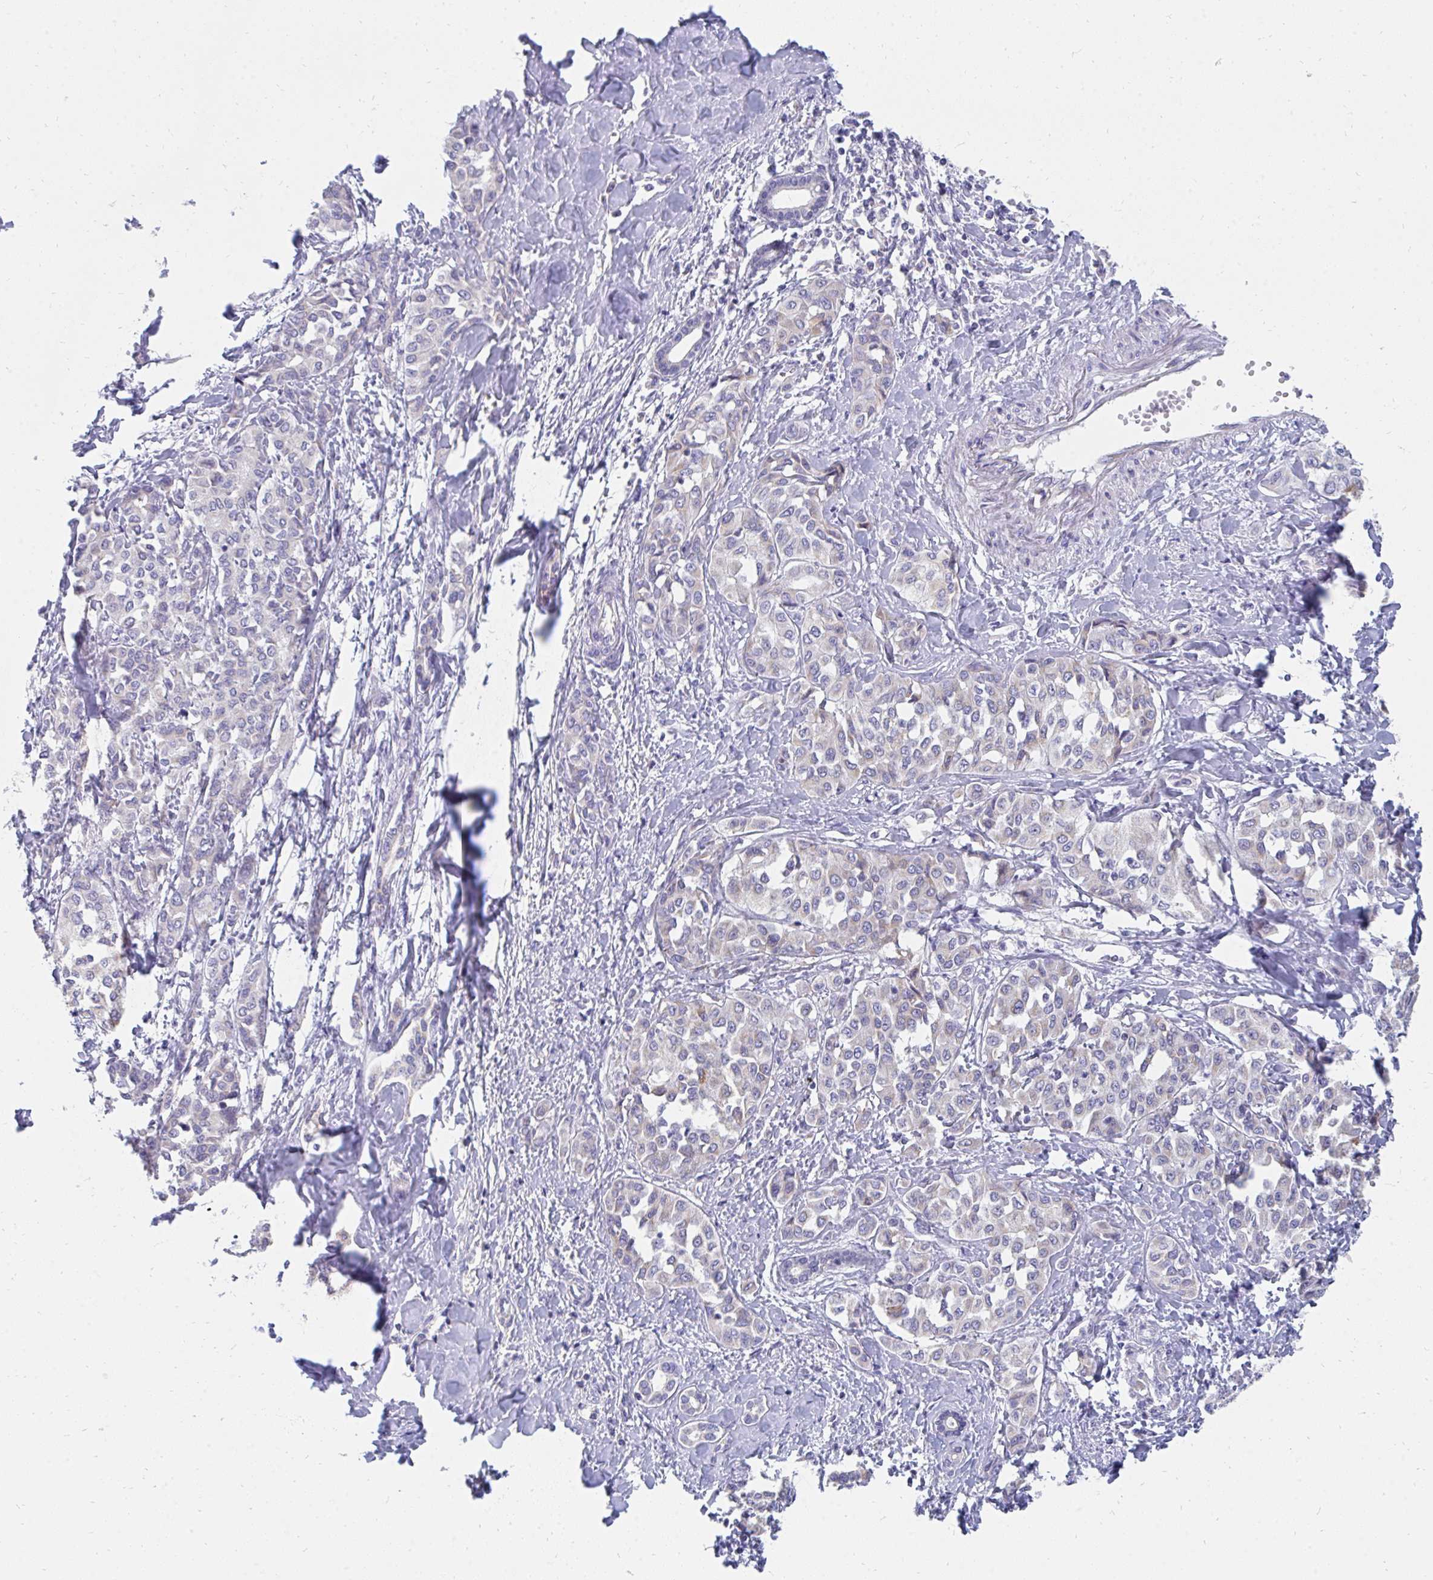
{"staining": {"intensity": "negative", "quantity": "none", "location": "none"}, "tissue": "liver cancer", "cell_type": "Tumor cells", "image_type": "cancer", "snomed": [{"axis": "morphology", "description": "Cholangiocarcinoma"}, {"axis": "topography", "description": "Liver"}], "caption": "Immunohistochemistry (IHC) of liver cancer displays no positivity in tumor cells.", "gene": "PC", "patient": {"sex": "female", "age": 77}}